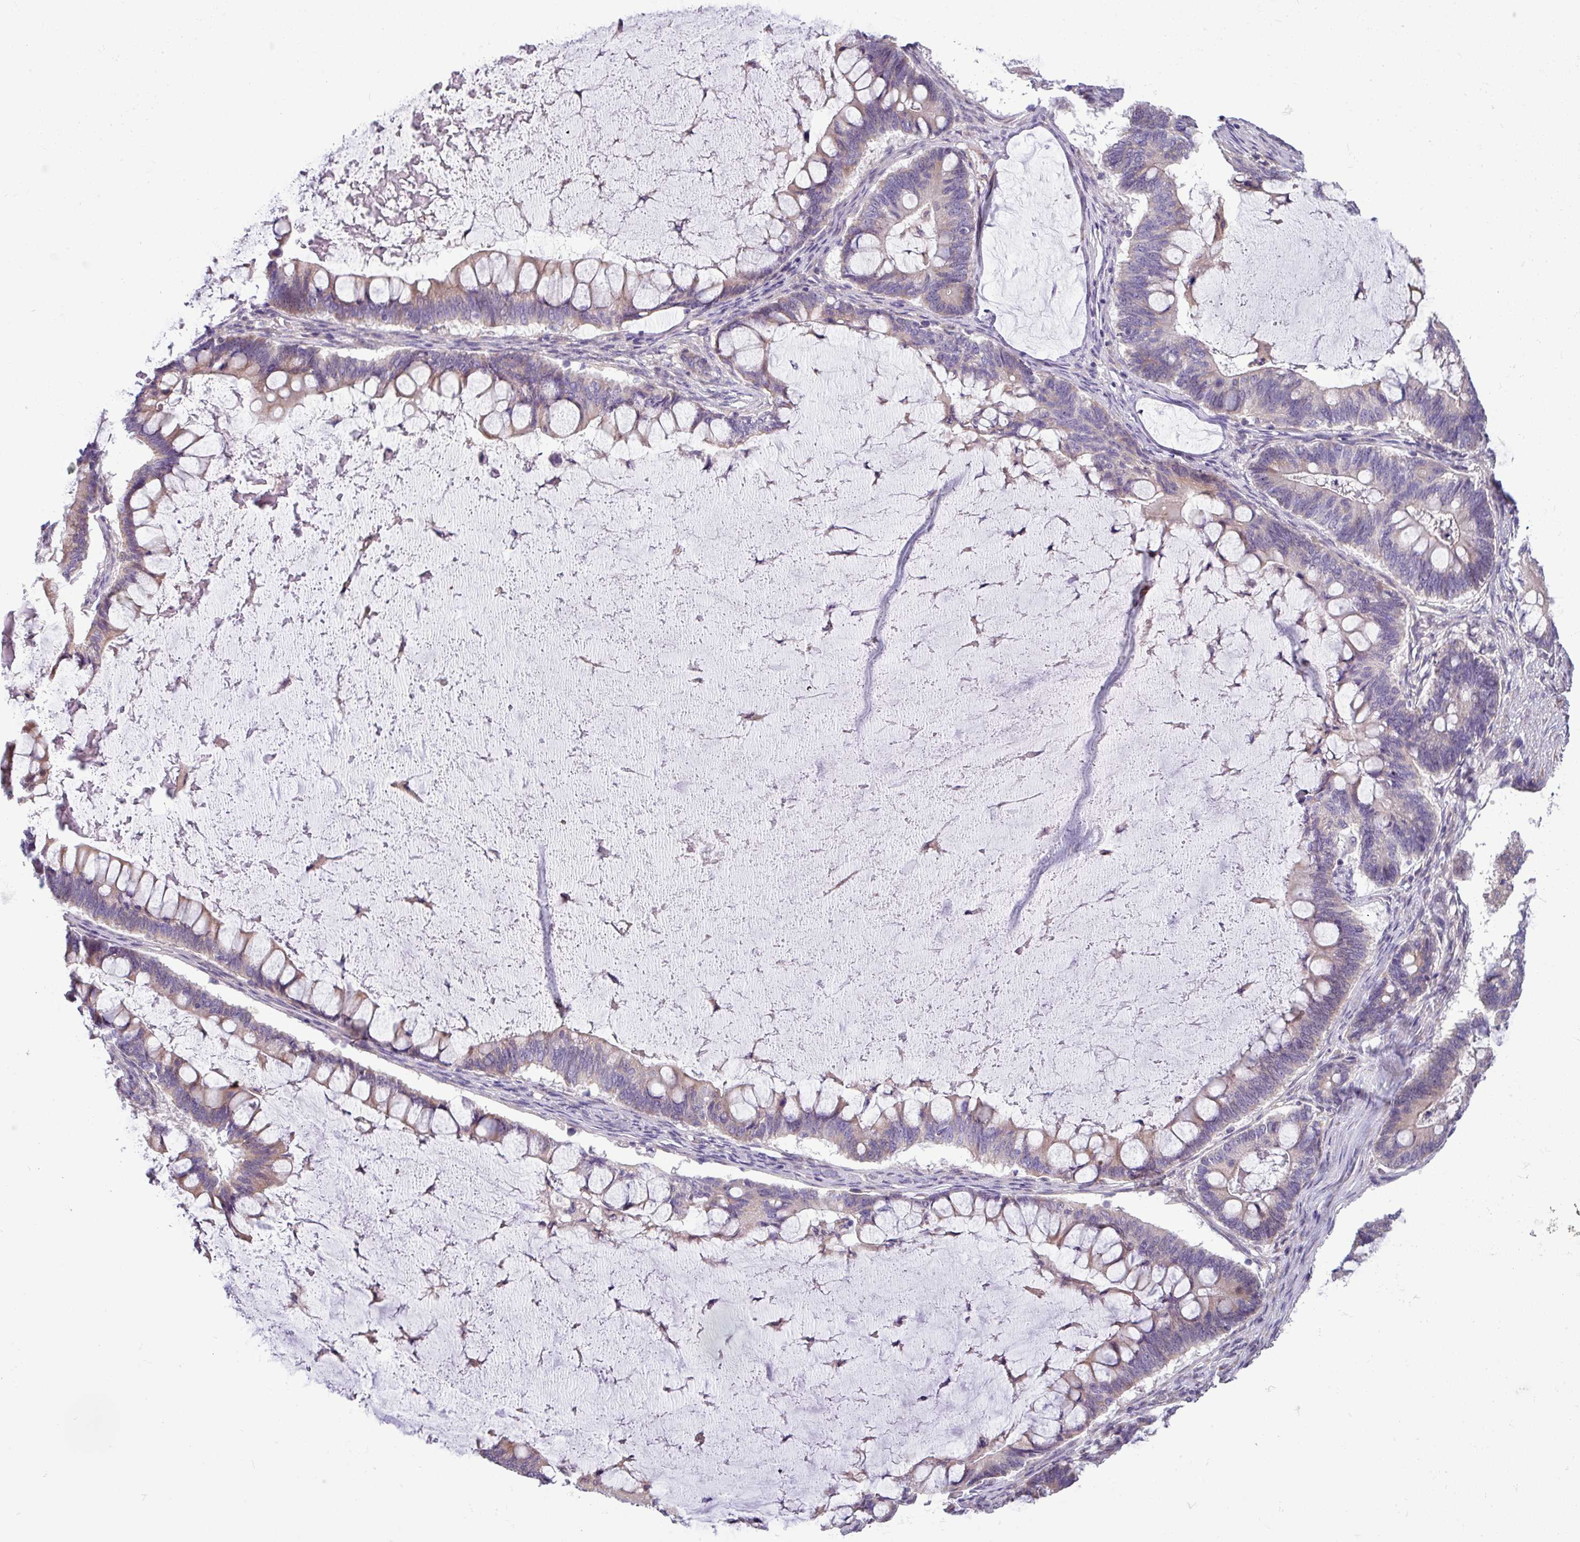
{"staining": {"intensity": "weak", "quantity": "25%-75%", "location": "cytoplasmic/membranous"}, "tissue": "ovarian cancer", "cell_type": "Tumor cells", "image_type": "cancer", "snomed": [{"axis": "morphology", "description": "Cystadenocarcinoma, mucinous, NOS"}, {"axis": "topography", "description": "Ovary"}], "caption": "A brown stain labels weak cytoplasmic/membranous positivity of a protein in human ovarian cancer tumor cells.", "gene": "IRGC", "patient": {"sex": "female", "age": 61}}